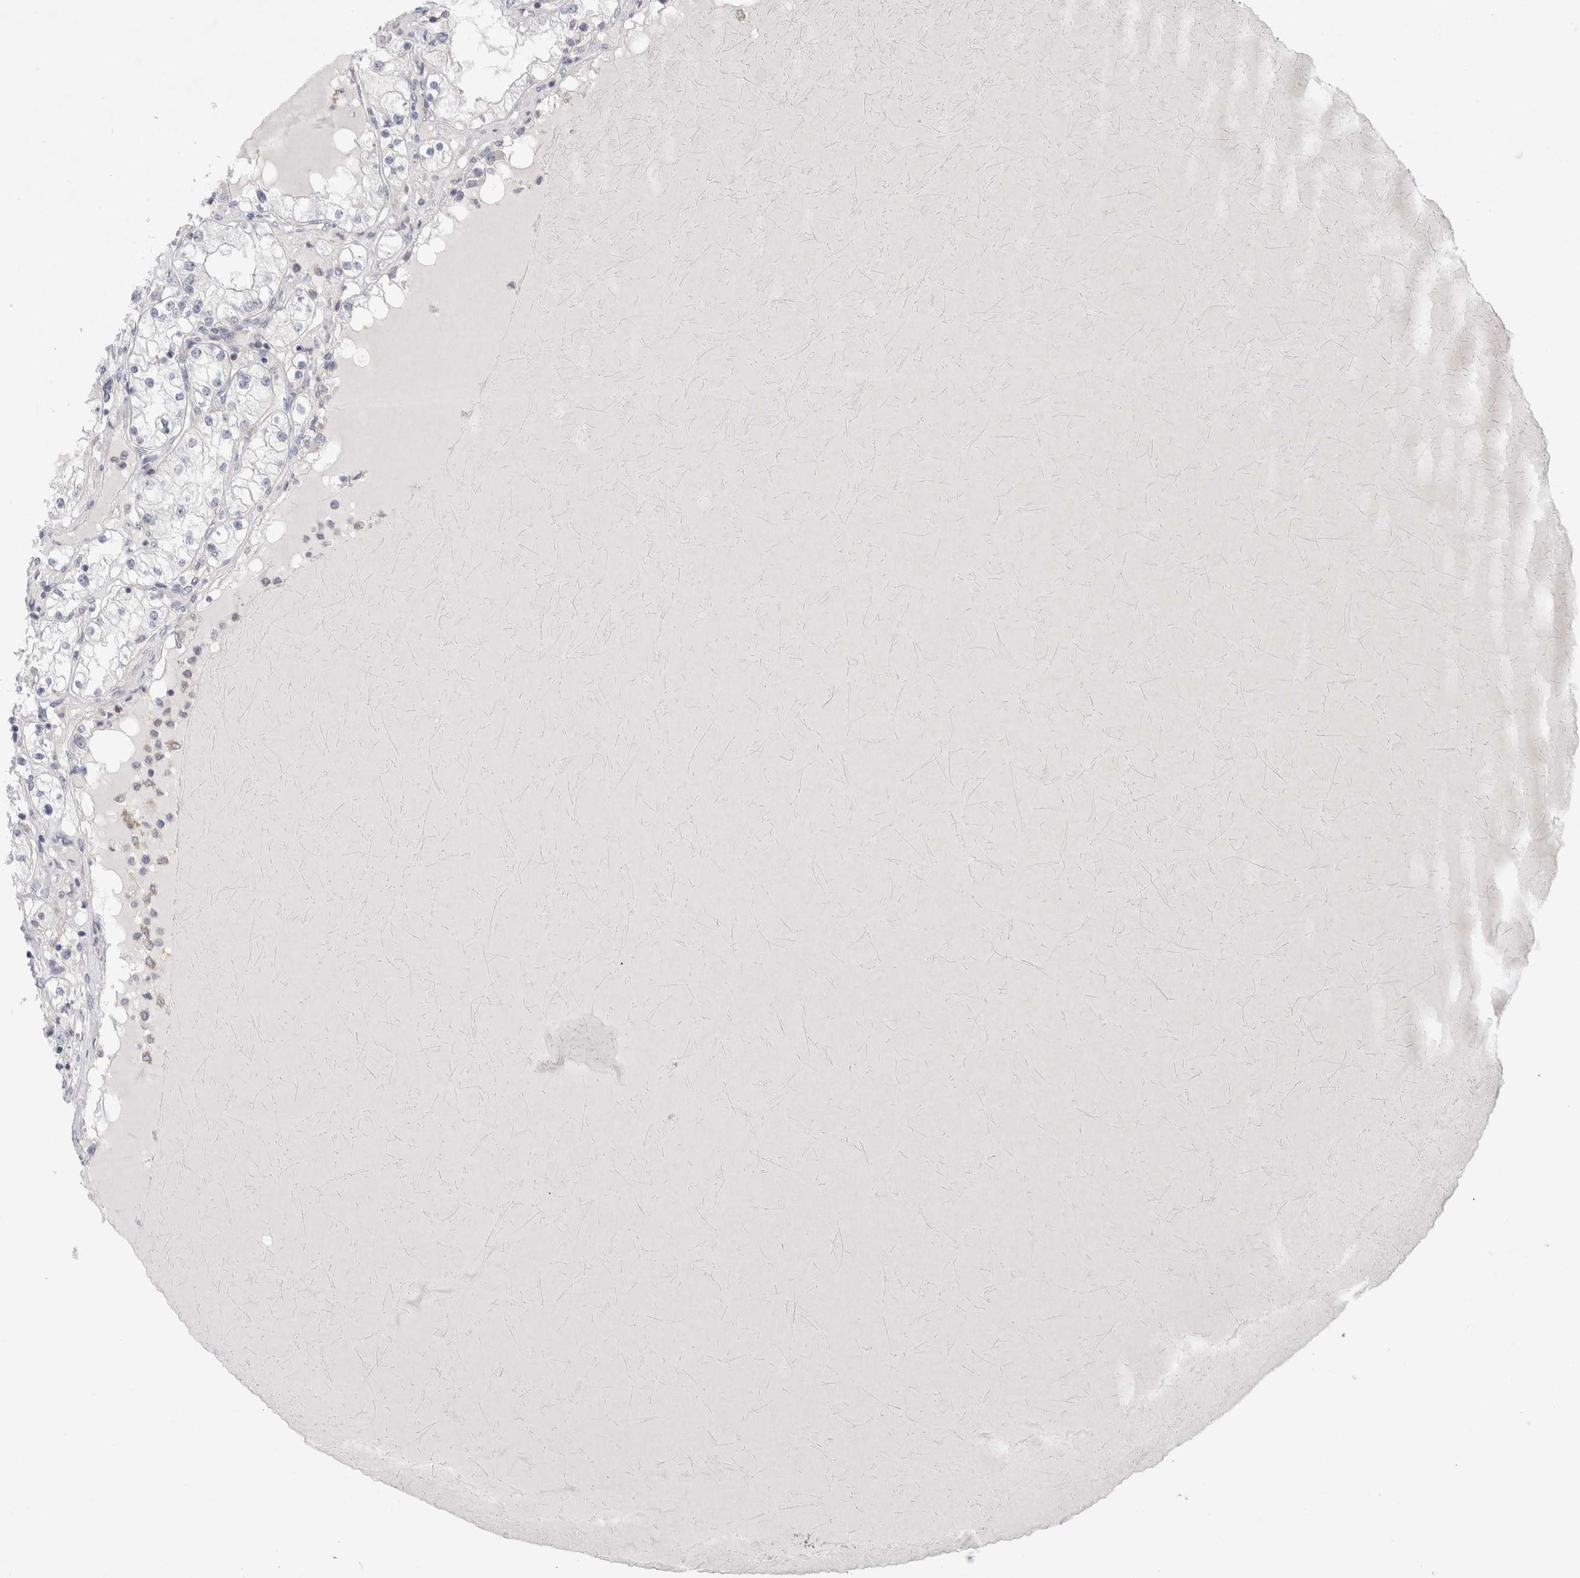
{"staining": {"intensity": "negative", "quantity": "none", "location": "none"}, "tissue": "renal cancer", "cell_type": "Tumor cells", "image_type": "cancer", "snomed": [{"axis": "morphology", "description": "Adenocarcinoma, NOS"}, {"axis": "topography", "description": "Kidney"}], "caption": "IHC of human renal adenocarcinoma shows no staining in tumor cells.", "gene": "CERS5", "patient": {"sex": "male", "age": 68}}